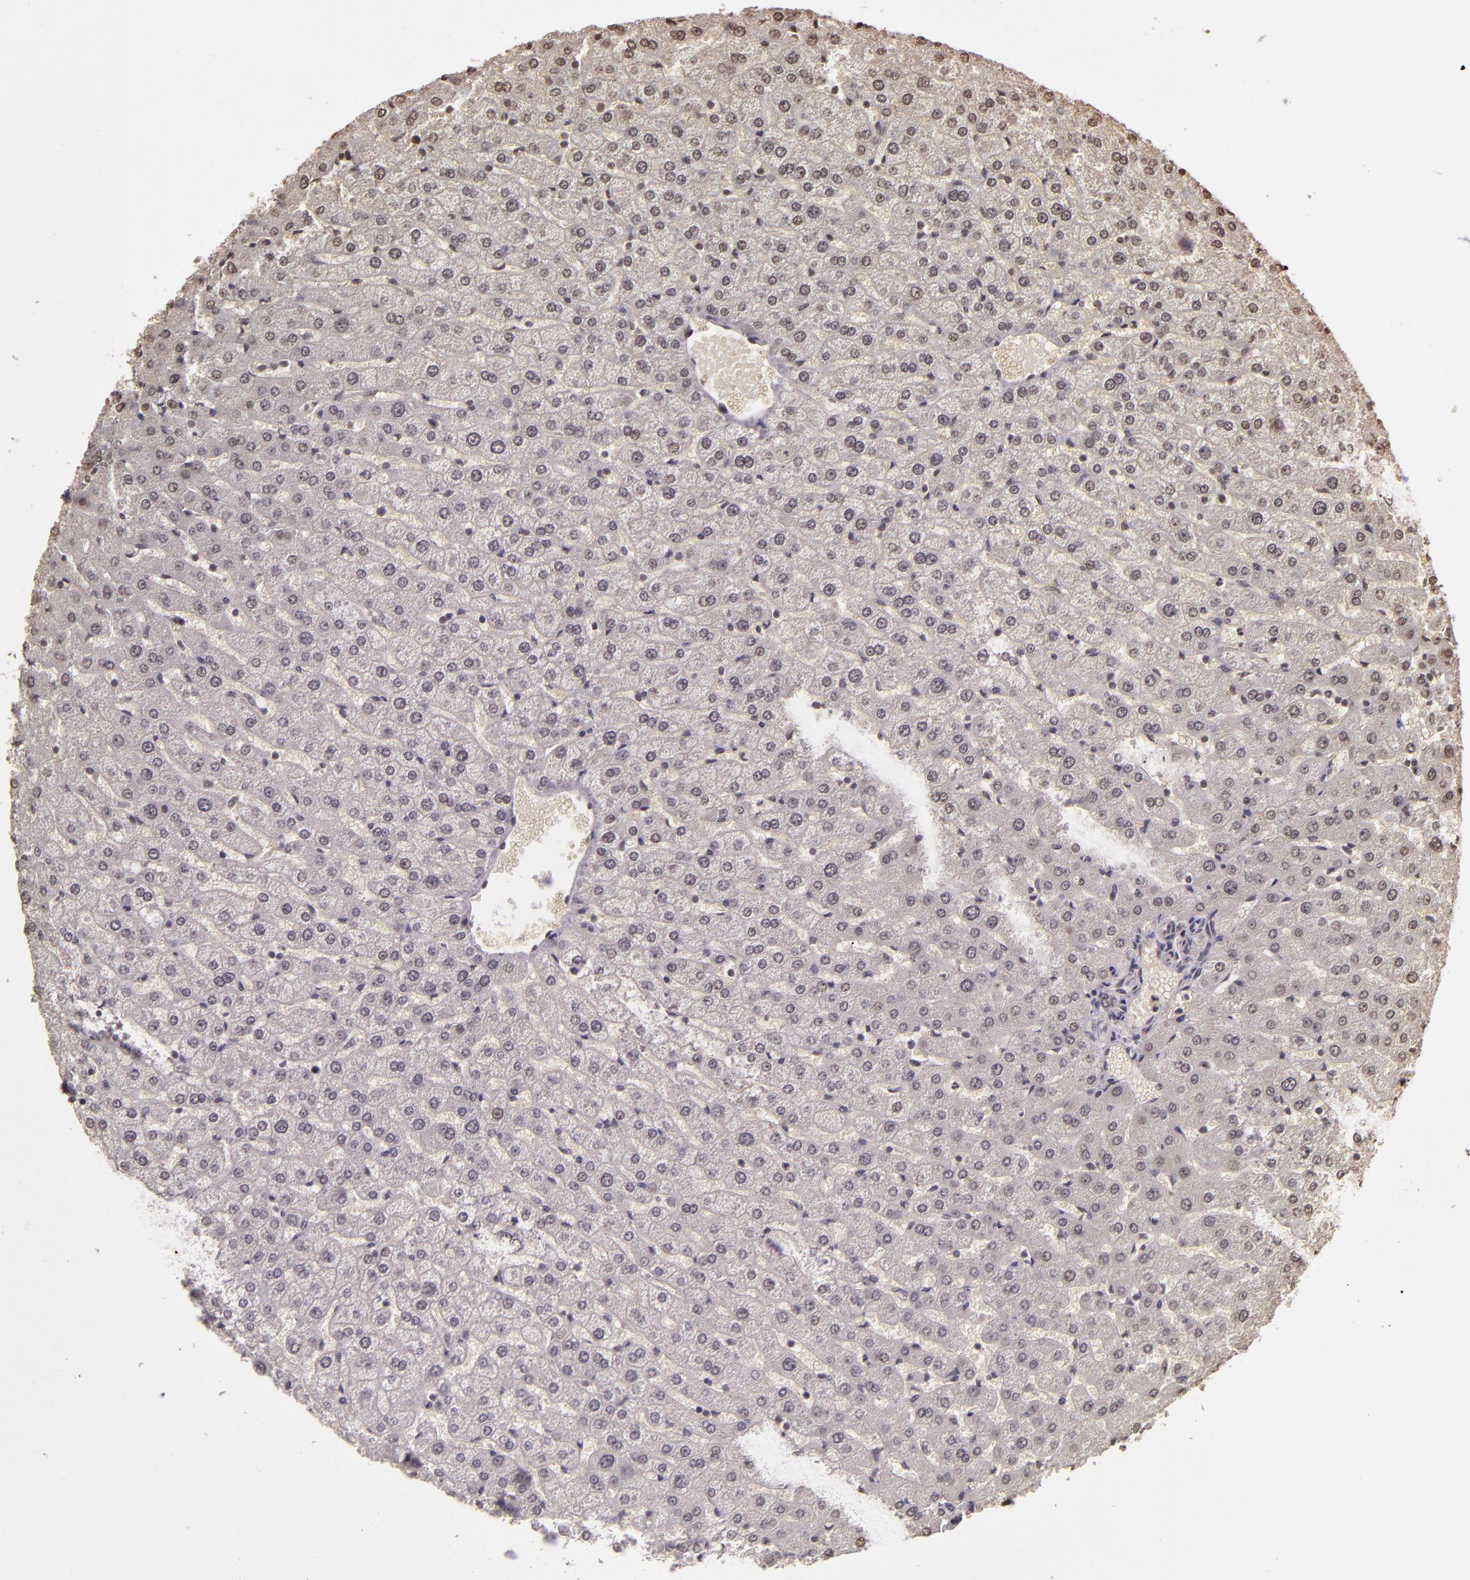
{"staining": {"intensity": "weak", "quantity": ">75%", "location": "cytoplasmic/membranous"}, "tissue": "liver", "cell_type": "Cholangiocytes", "image_type": "normal", "snomed": [{"axis": "morphology", "description": "Normal tissue, NOS"}, {"axis": "morphology", "description": "Fibrosis, NOS"}, {"axis": "topography", "description": "Liver"}], "caption": "IHC (DAB (3,3'-diaminobenzidine)) staining of unremarkable human liver reveals weak cytoplasmic/membranous protein expression in approximately >75% of cholangiocytes.", "gene": "CUL1", "patient": {"sex": "female", "age": 29}}